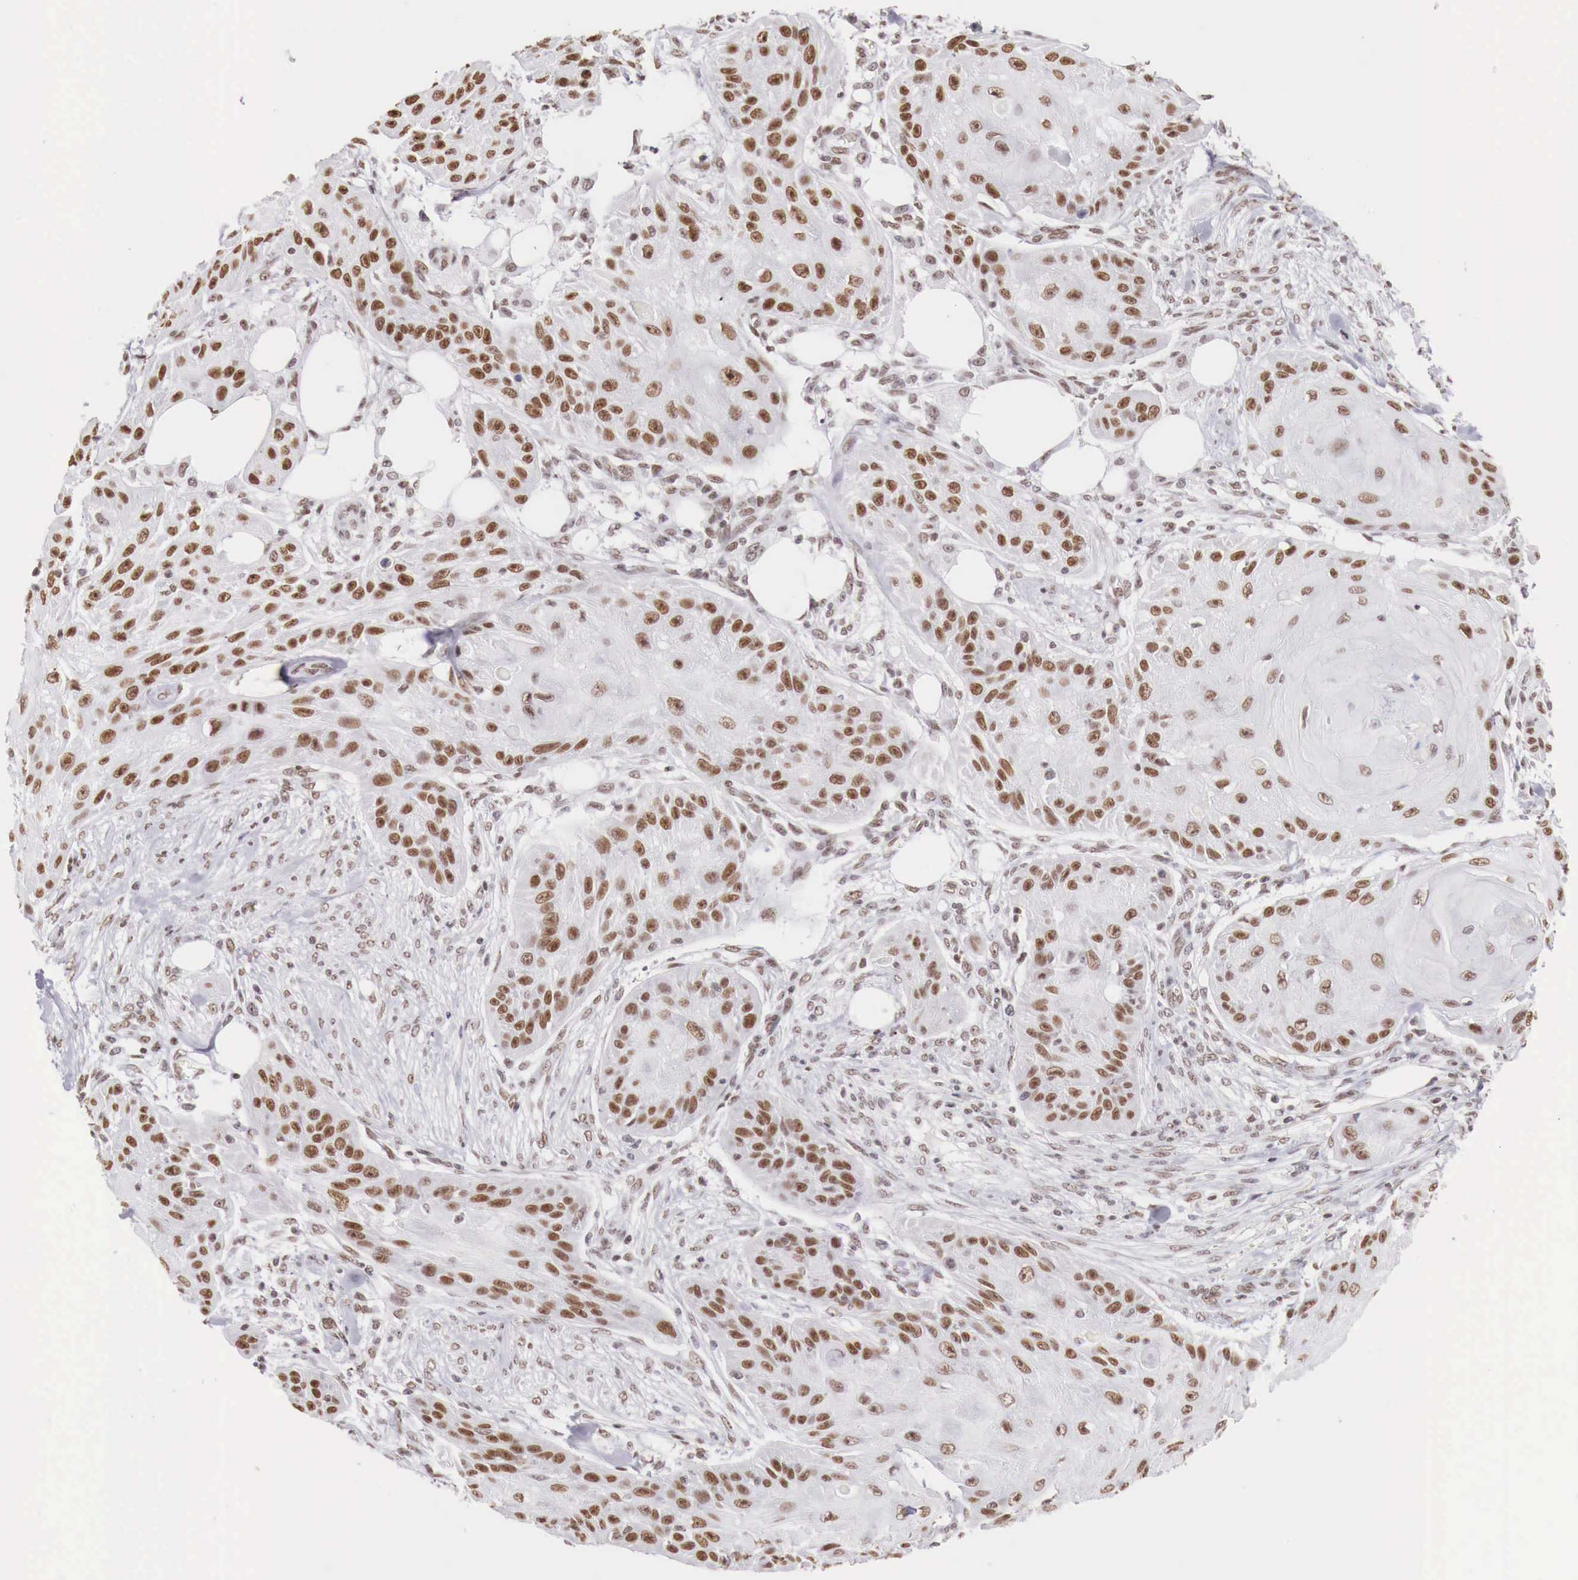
{"staining": {"intensity": "moderate", "quantity": "25%-75%", "location": "nuclear"}, "tissue": "skin cancer", "cell_type": "Tumor cells", "image_type": "cancer", "snomed": [{"axis": "morphology", "description": "Squamous cell carcinoma, NOS"}, {"axis": "topography", "description": "Skin"}], "caption": "This is an image of IHC staining of squamous cell carcinoma (skin), which shows moderate expression in the nuclear of tumor cells.", "gene": "PHF14", "patient": {"sex": "female", "age": 88}}